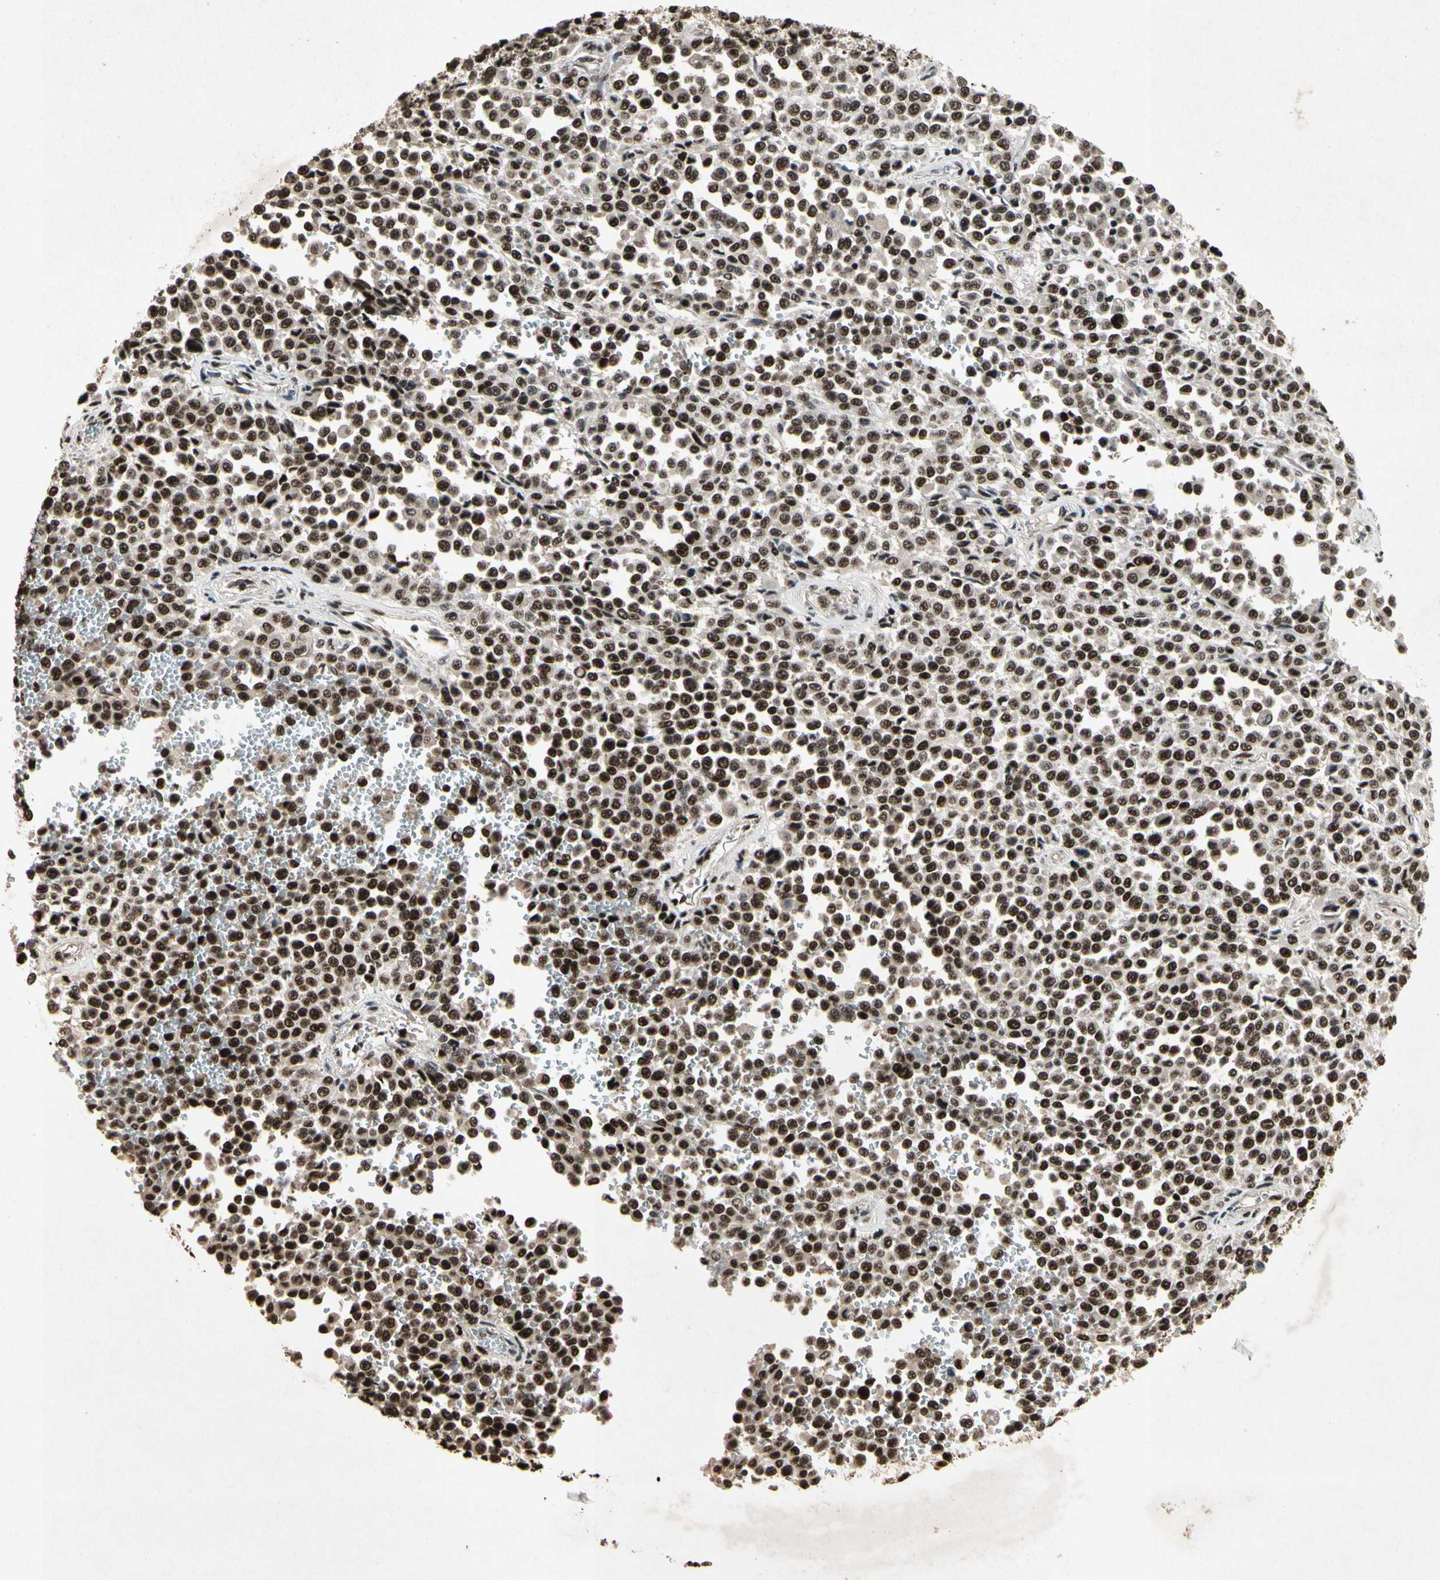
{"staining": {"intensity": "strong", "quantity": ">75%", "location": "nuclear"}, "tissue": "melanoma", "cell_type": "Tumor cells", "image_type": "cancer", "snomed": [{"axis": "morphology", "description": "Malignant melanoma, Metastatic site"}, {"axis": "topography", "description": "Pancreas"}], "caption": "Melanoma tissue displays strong nuclear expression in approximately >75% of tumor cells, visualized by immunohistochemistry.", "gene": "TBX2", "patient": {"sex": "female", "age": 30}}